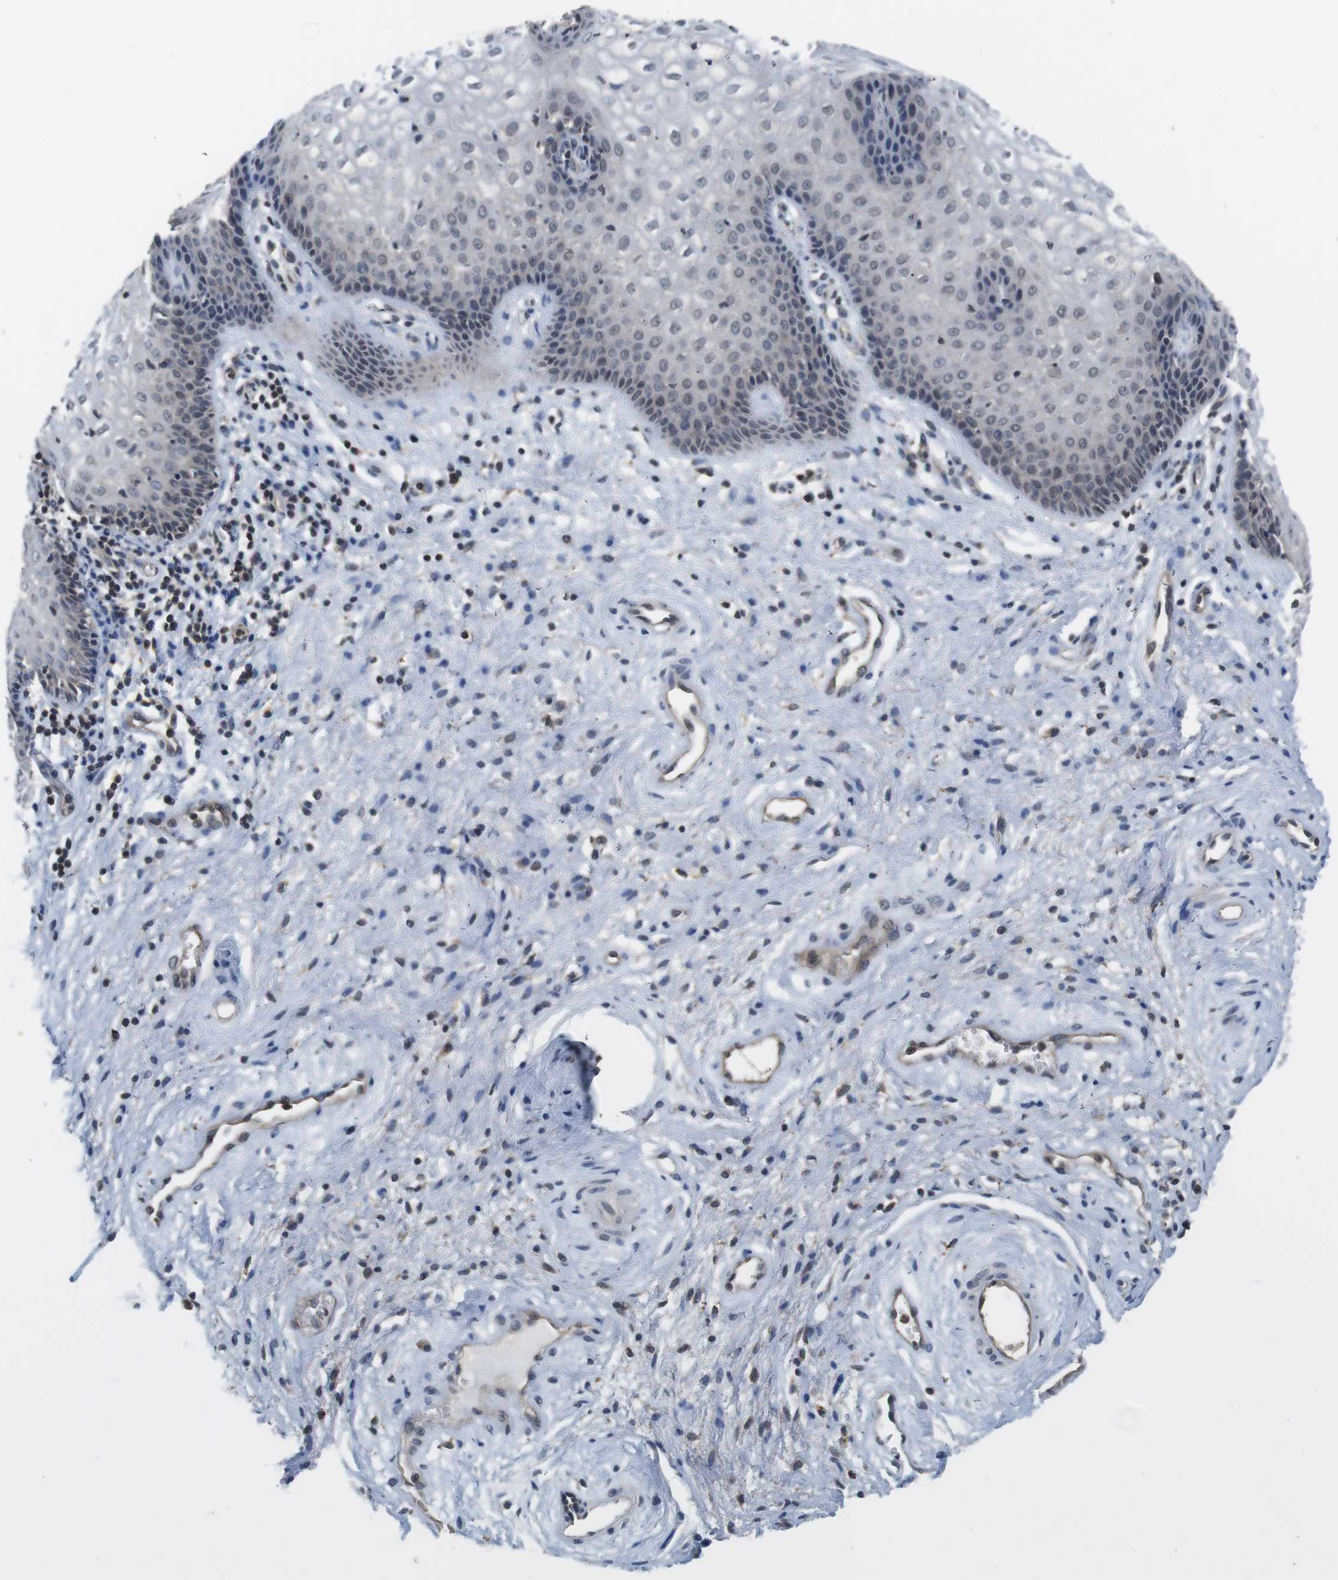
{"staining": {"intensity": "negative", "quantity": "none", "location": "none"}, "tissue": "vagina", "cell_type": "Squamous epithelial cells", "image_type": "normal", "snomed": [{"axis": "morphology", "description": "Normal tissue, NOS"}, {"axis": "topography", "description": "Vagina"}], "caption": "The histopathology image reveals no staining of squamous epithelial cells in benign vagina.", "gene": "FADD", "patient": {"sex": "female", "age": 34}}